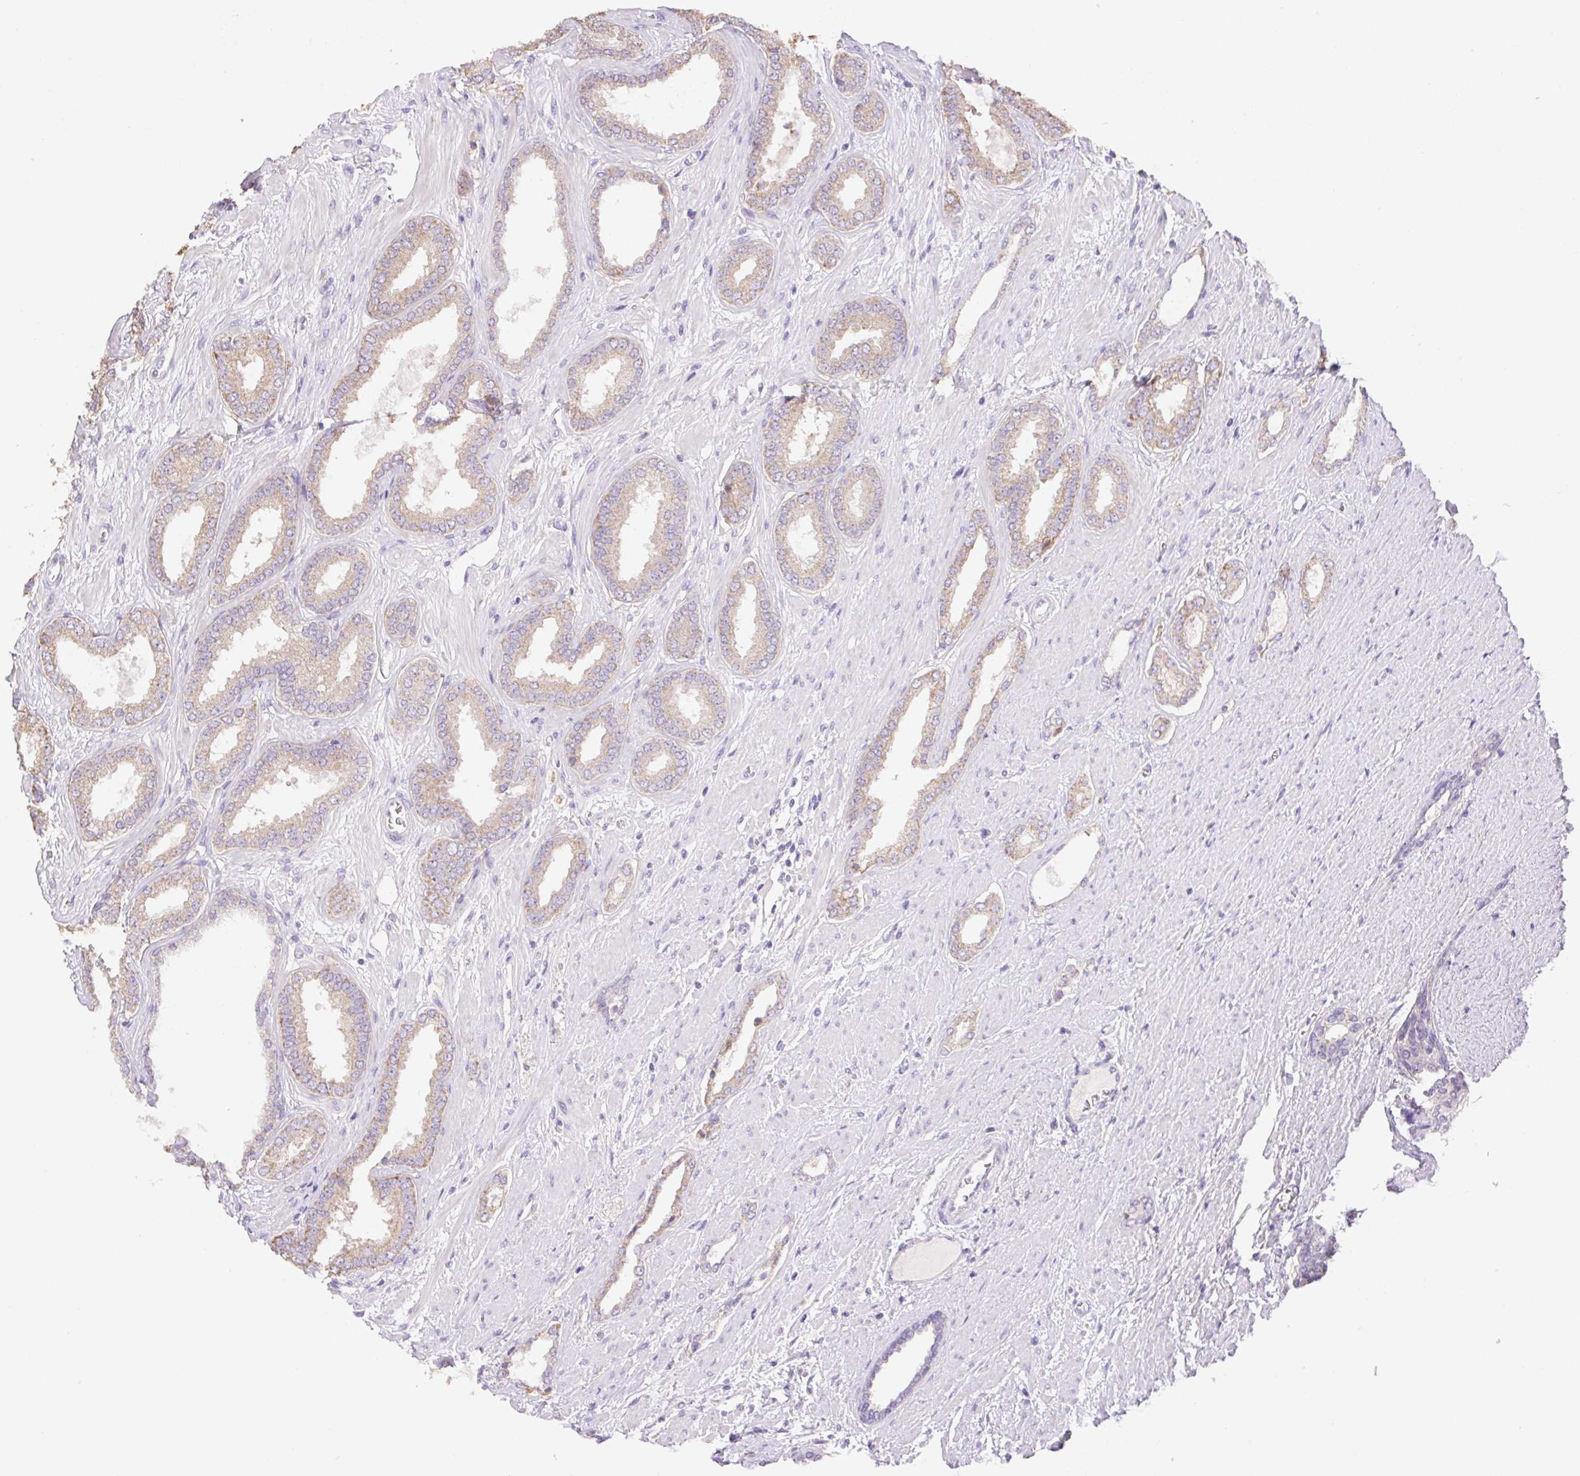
{"staining": {"intensity": "weak", "quantity": "25%-75%", "location": "cytoplasmic/membranous"}, "tissue": "prostate cancer", "cell_type": "Tumor cells", "image_type": "cancer", "snomed": [{"axis": "morphology", "description": "Adenocarcinoma, High grade"}, {"axis": "topography", "description": "Prostate"}], "caption": "This is an image of IHC staining of prostate adenocarcinoma (high-grade), which shows weak positivity in the cytoplasmic/membranous of tumor cells.", "gene": "COPZ2", "patient": {"sex": "male", "age": 58}}